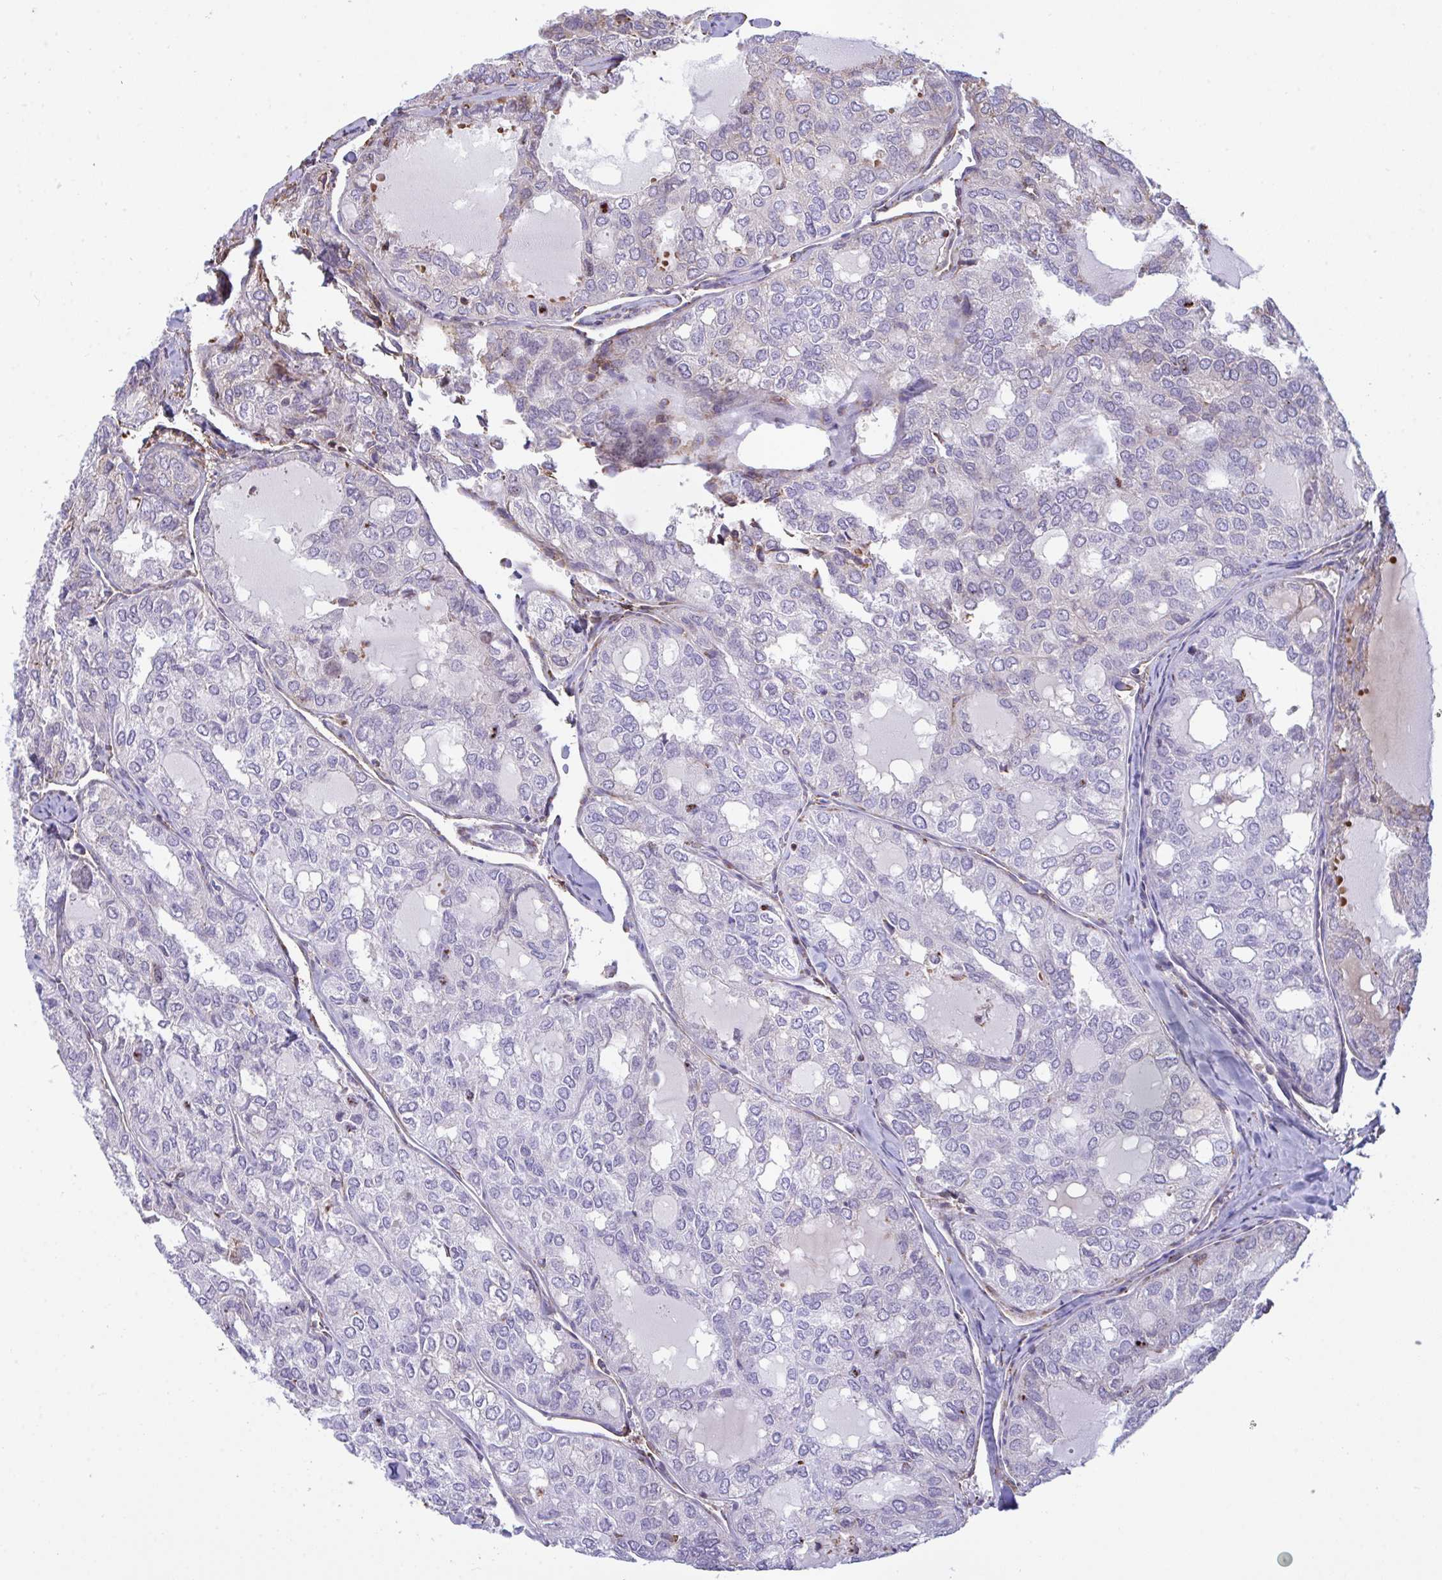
{"staining": {"intensity": "moderate", "quantity": "25%-75%", "location": "cytoplasmic/membranous"}, "tissue": "thyroid cancer", "cell_type": "Tumor cells", "image_type": "cancer", "snomed": [{"axis": "morphology", "description": "Follicular adenoma carcinoma, NOS"}, {"axis": "topography", "description": "Thyroid gland"}], "caption": "Immunohistochemical staining of human thyroid cancer (follicular adenoma carcinoma) reveals medium levels of moderate cytoplasmic/membranous protein positivity in approximately 25%-75% of tumor cells. The protein of interest is shown in brown color, while the nuclei are stained blue.", "gene": "PEAK3", "patient": {"sex": "male", "age": 75}}